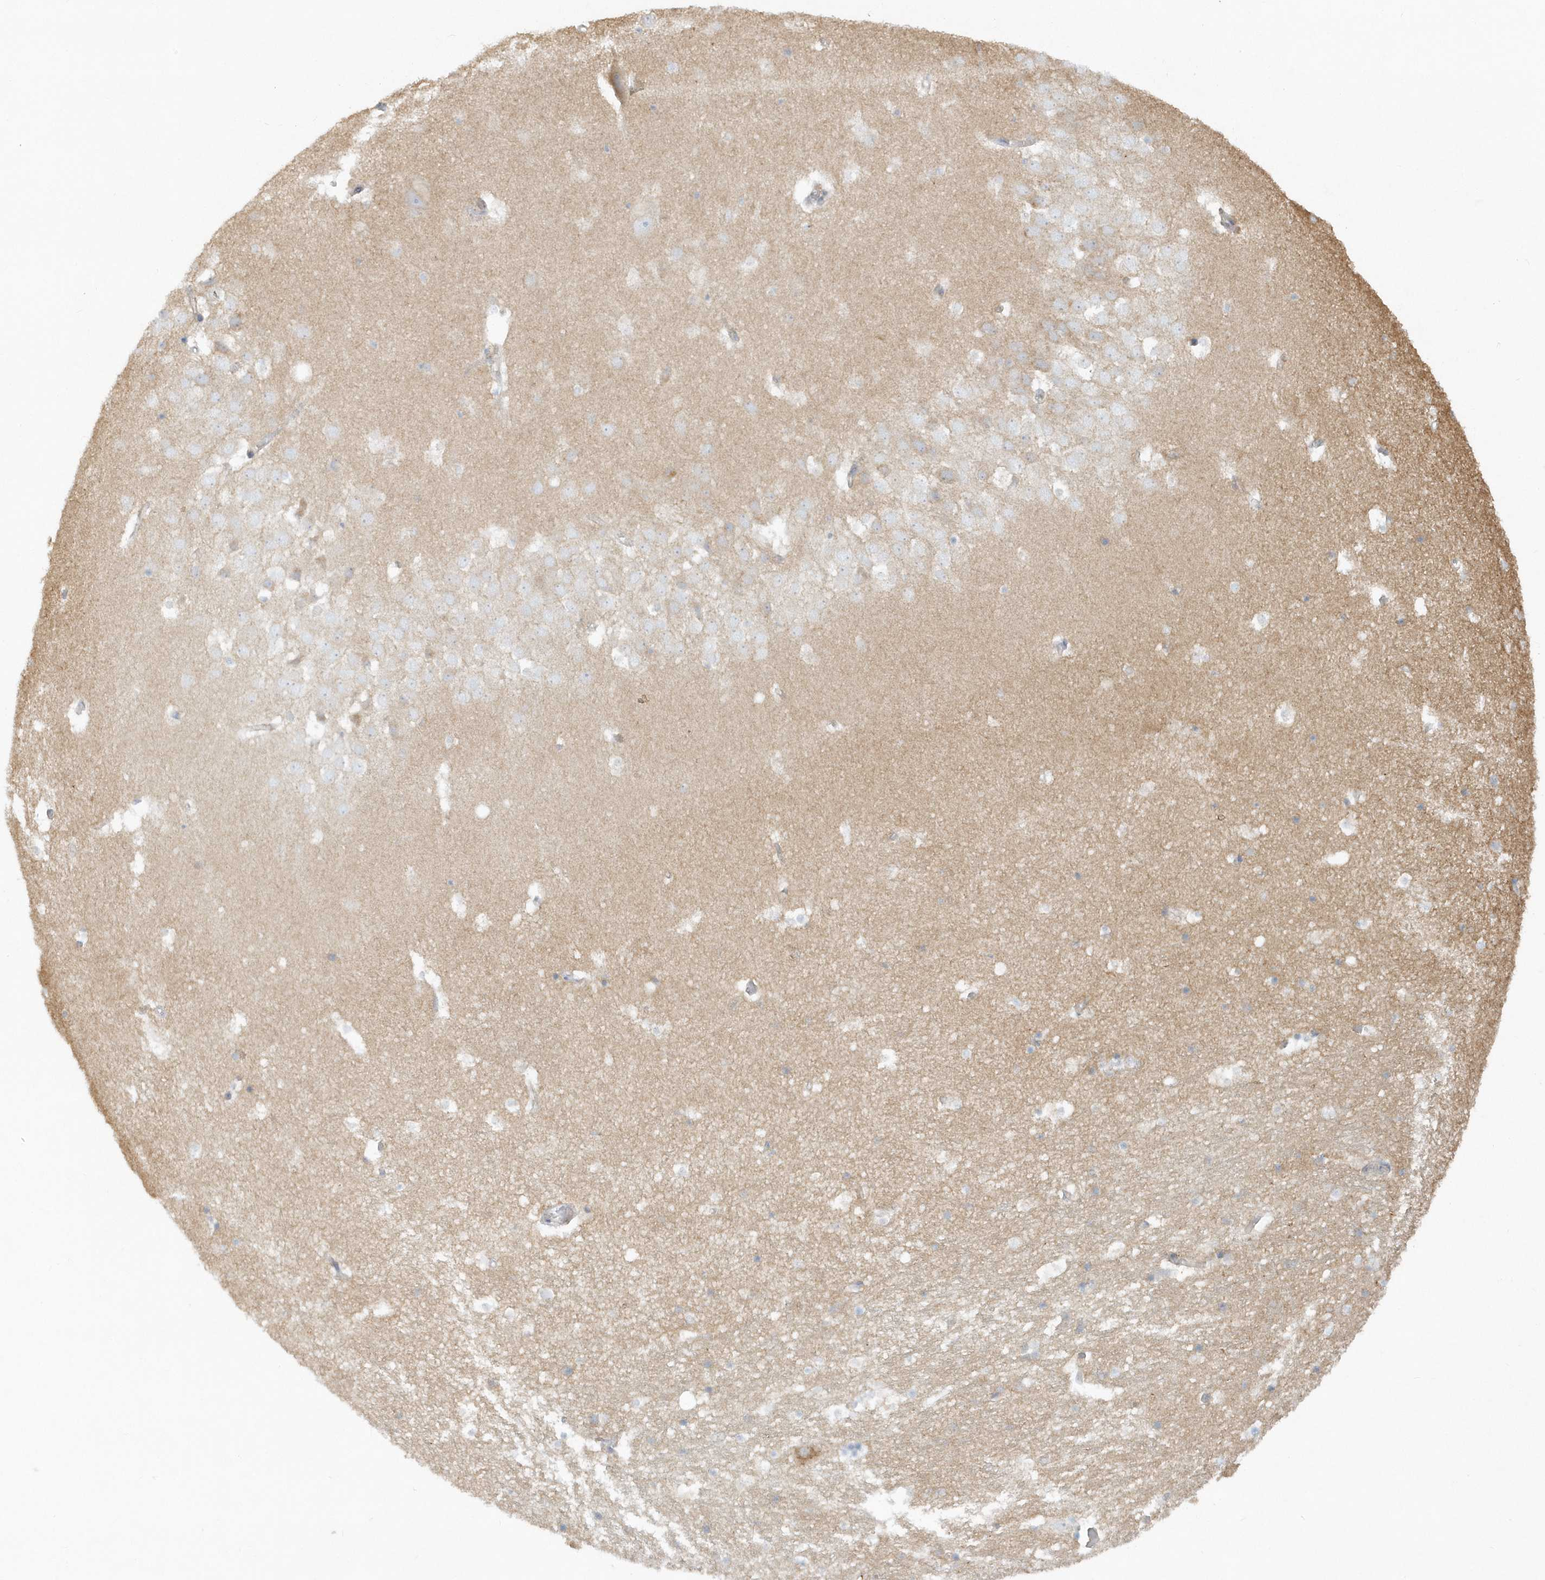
{"staining": {"intensity": "negative", "quantity": "none", "location": "none"}, "tissue": "hippocampus", "cell_type": "Glial cells", "image_type": "normal", "snomed": [{"axis": "morphology", "description": "Normal tissue, NOS"}, {"axis": "topography", "description": "Hippocampus"}], "caption": "DAB immunohistochemical staining of normal hippocampus demonstrates no significant expression in glial cells.", "gene": "DNAJC18", "patient": {"sex": "female", "age": 52}}